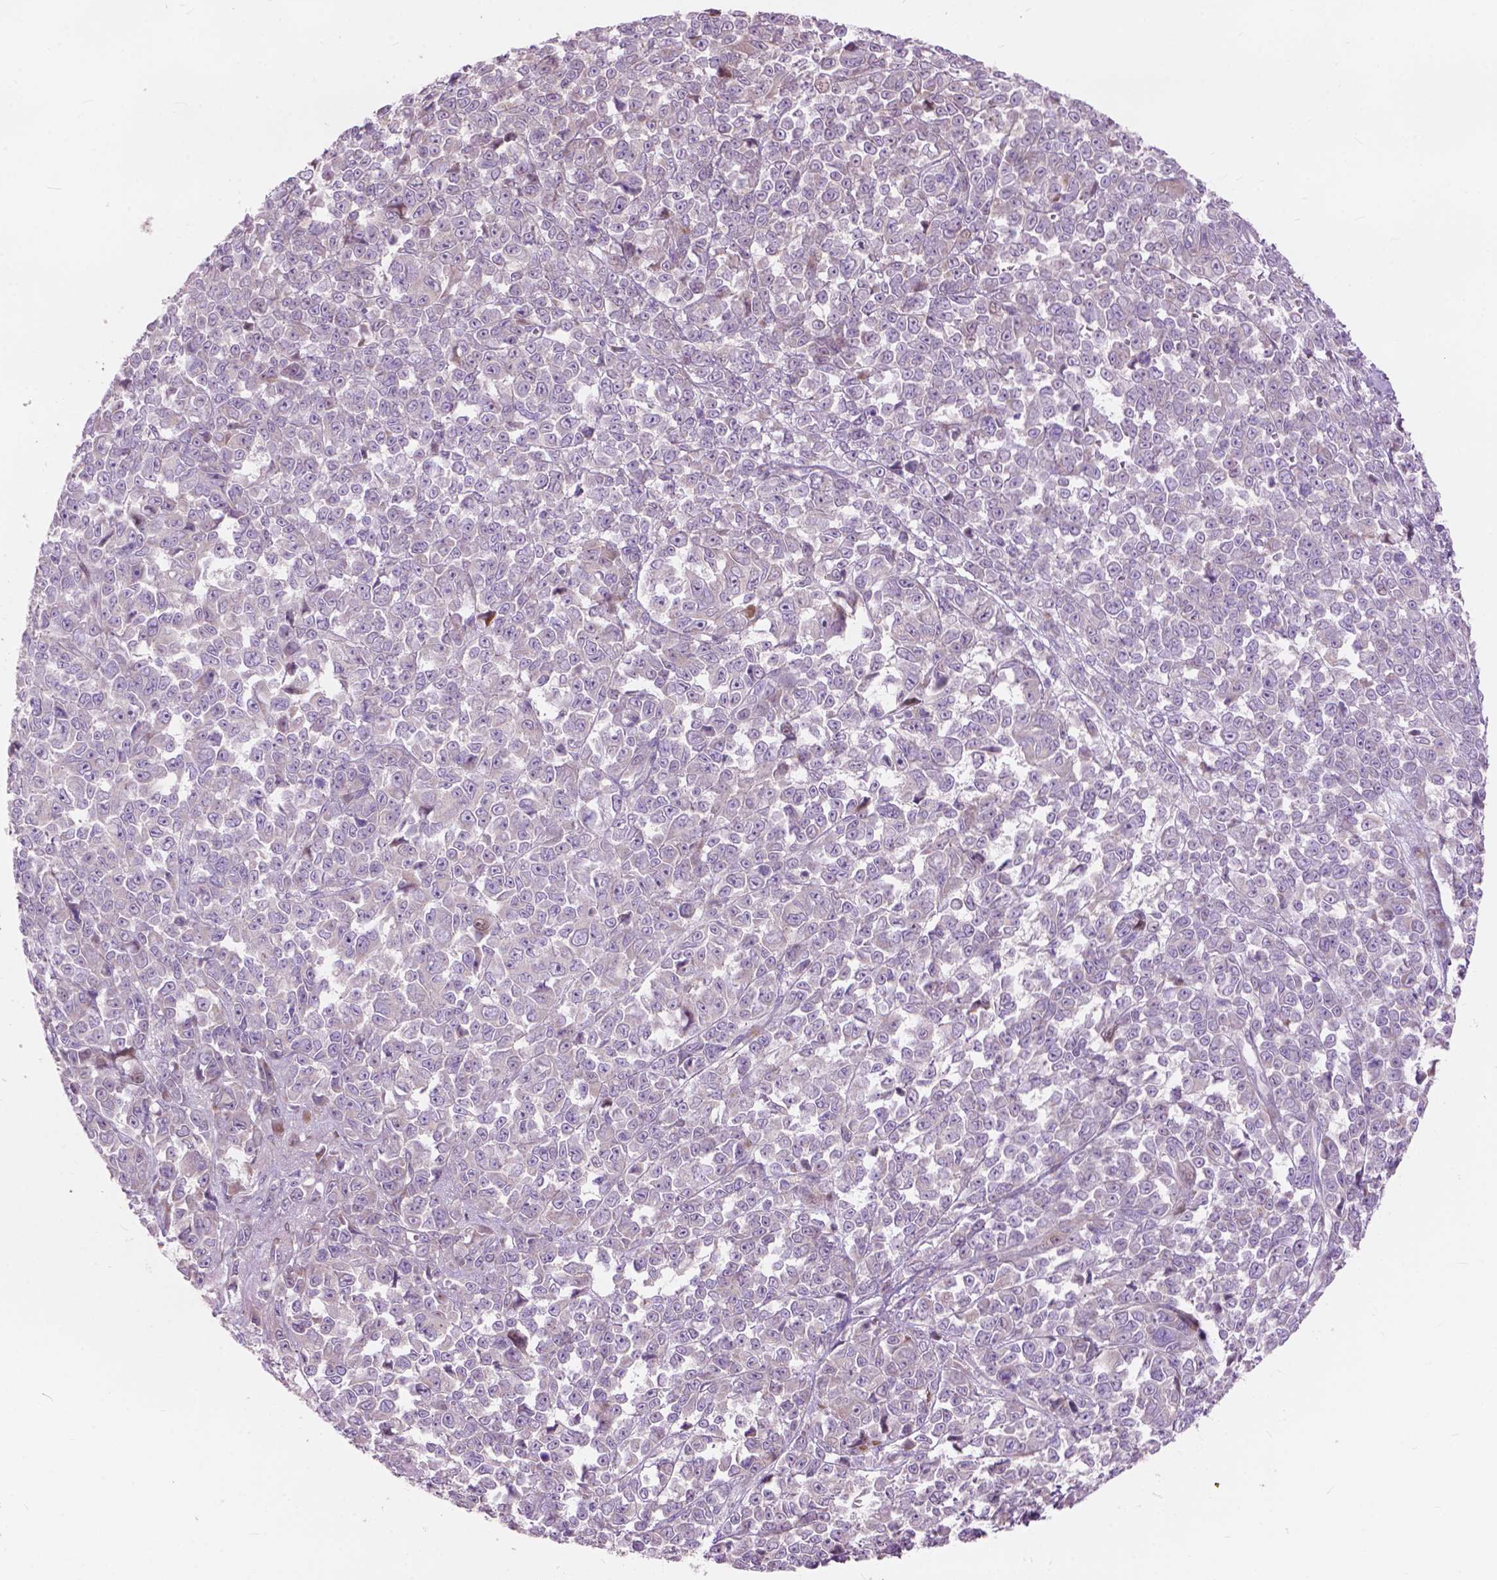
{"staining": {"intensity": "negative", "quantity": "none", "location": "none"}, "tissue": "melanoma", "cell_type": "Tumor cells", "image_type": "cancer", "snomed": [{"axis": "morphology", "description": "Malignant melanoma, NOS"}, {"axis": "topography", "description": "Skin"}], "caption": "A high-resolution photomicrograph shows immunohistochemistry staining of malignant melanoma, which reveals no significant positivity in tumor cells. The staining was performed using DAB to visualize the protein expression in brown, while the nuclei were stained in blue with hematoxylin (Magnification: 20x).", "gene": "MORN1", "patient": {"sex": "female", "age": 95}}